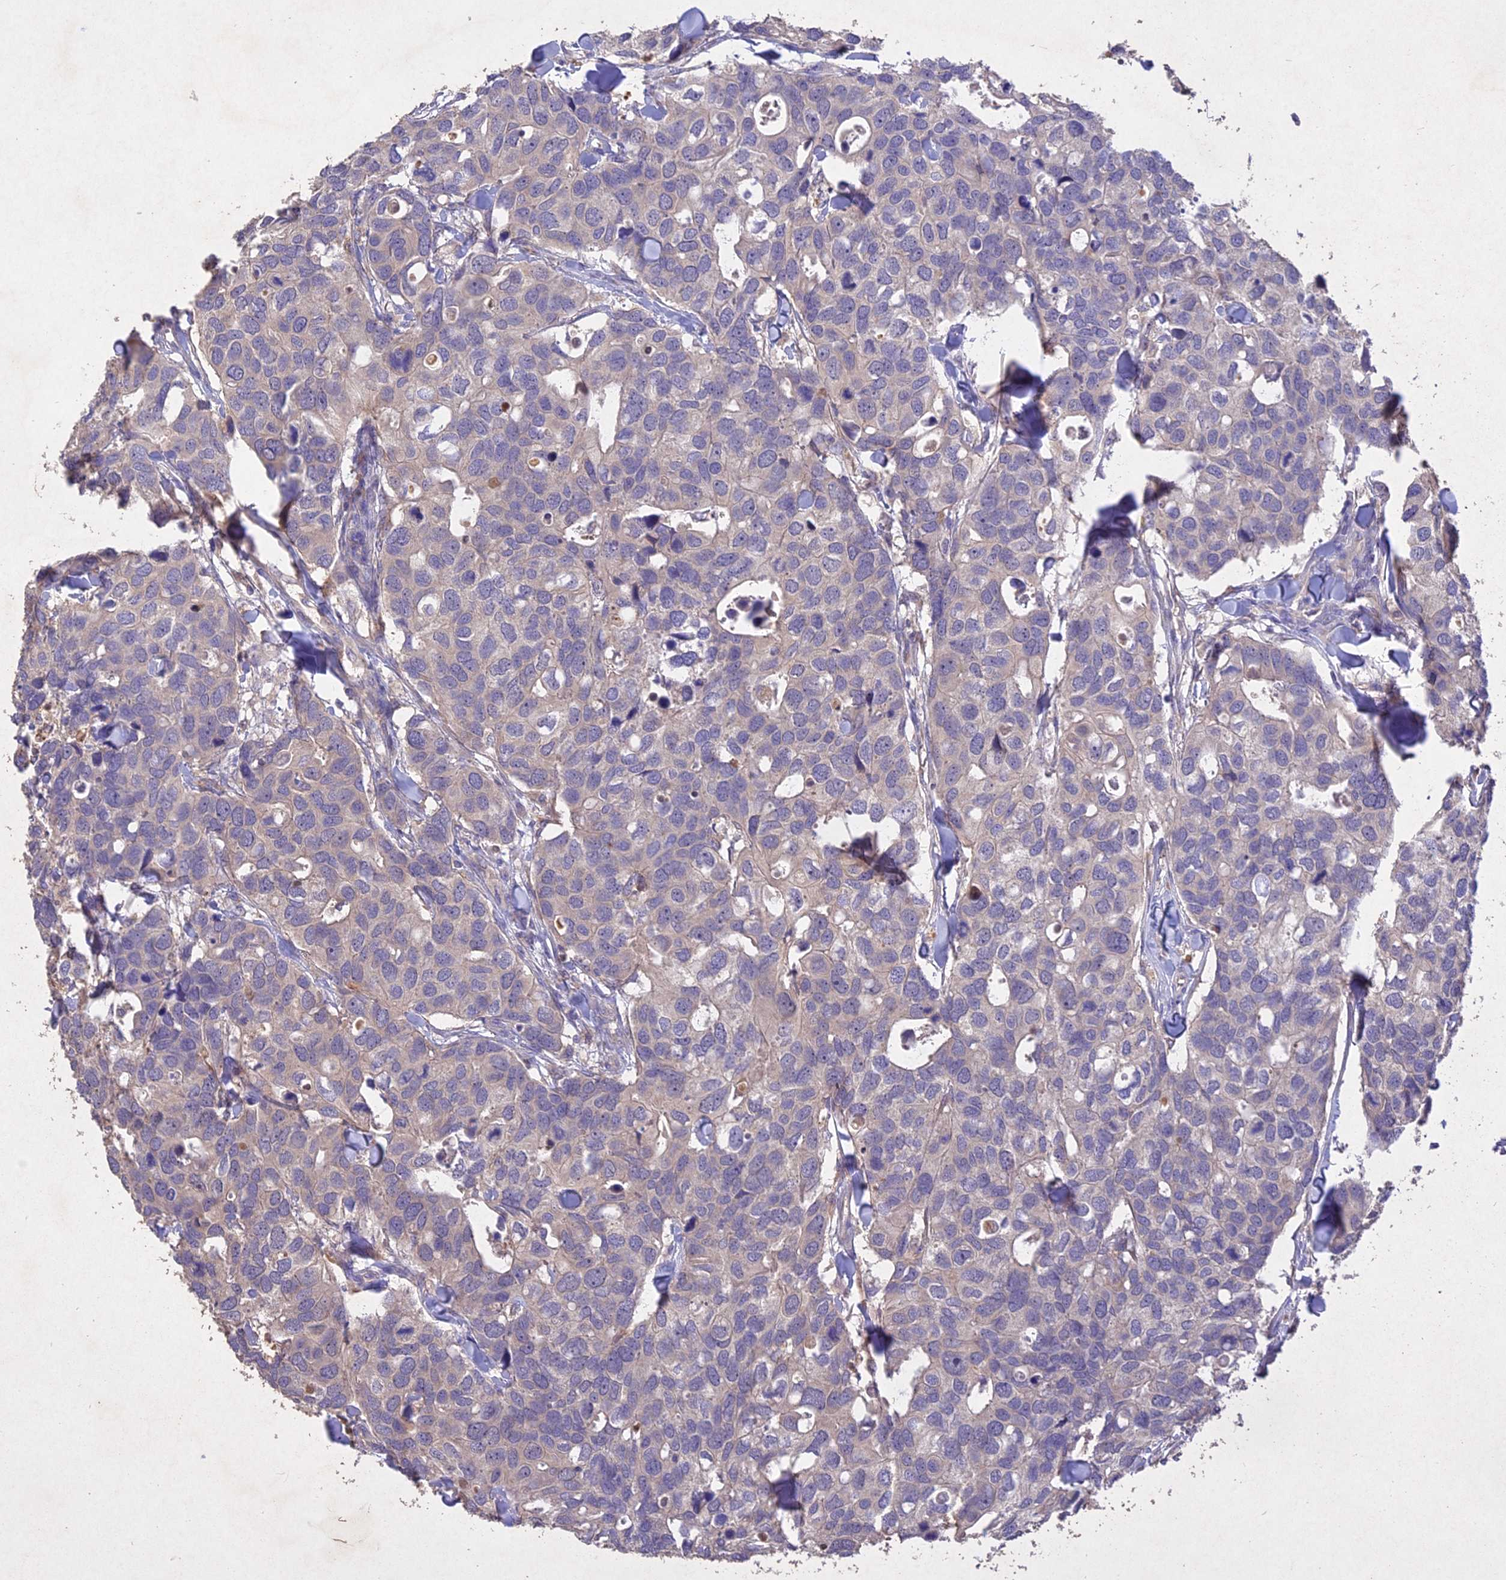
{"staining": {"intensity": "negative", "quantity": "none", "location": "none"}, "tissue": "breast cancer", "cell_type": "Tumor cells", "image_type": "cancer", "snomed": [{"axis": "morphology", "description": "Duct carcinoma"}, {"axis": "topography", "description": "Breast"}], "caption": "Tumor cells show no significant protein staining in breast cancer (infiltrating ductal carcinoma).", "gene": "SLC26A4", "patient": {"sex": "female", "age": 83}}